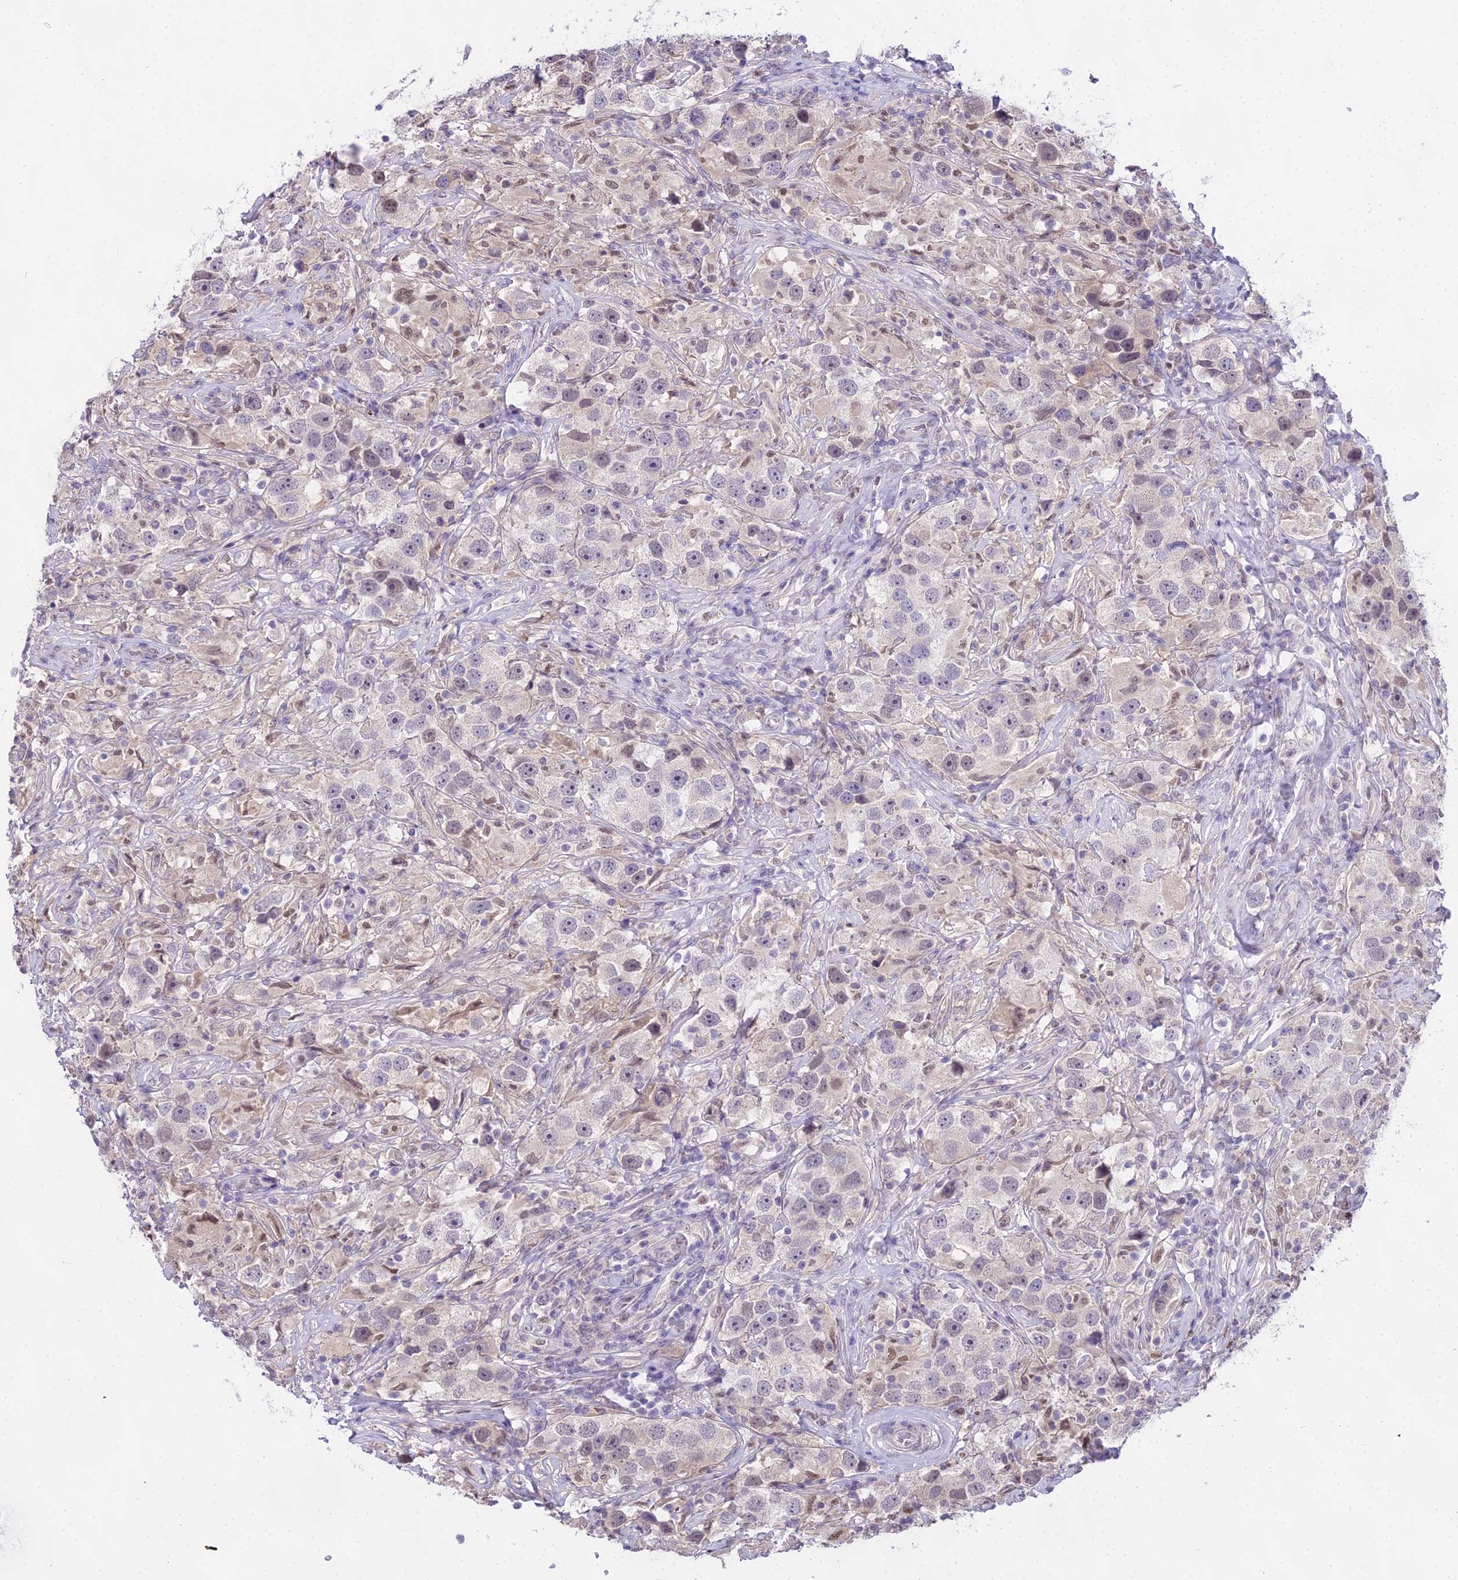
{"staining": {"intensity": "weak", "quantity": "<25%", "location": "nuclear"}, "tissue": "testis cancer", "cell_type": "Tumor cells", "image_type": "cancer", "snomed": [{"axis": "morphology", "description": "Seminoma, NOS"}, {"axis": "topography", "description": "Testis"}], "caption": "The IHC photomicrograph has no significant positivity in tumor cells of testis cancer tissue.", "gene": "MAT2A", "patient": {"sex": "male", "age": 49}}